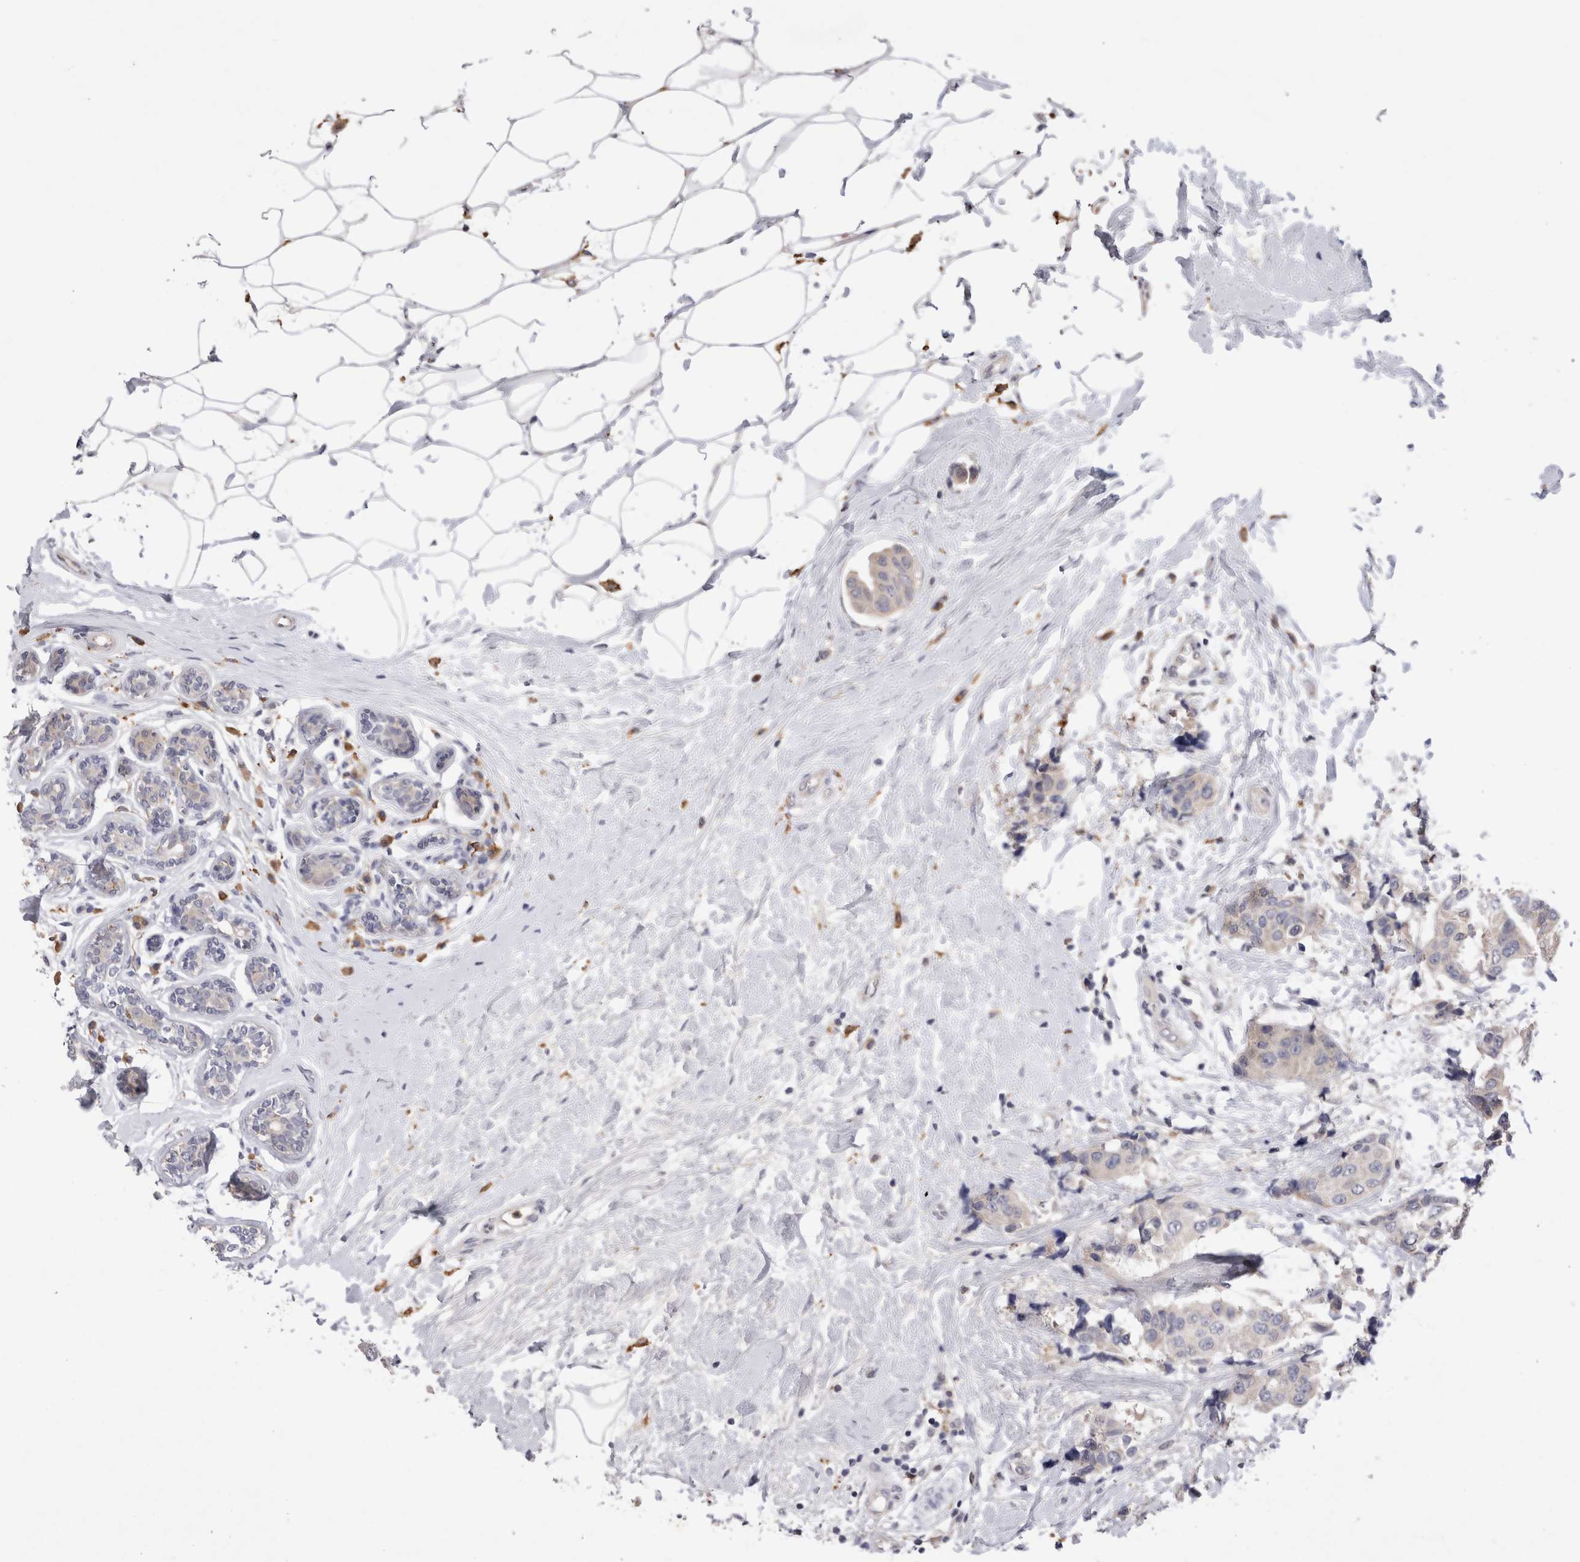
{"staining": {"intensity": "negative", "quantity": "none", "location": "none"}, "tissue": "breast cancer", "cell_type": "Tumor cells", "image_type": "cancer", "snomed": [{"axis": "morphology", "description": "Normal tissue, NOS"}, {"axis": "morphology", "description": "Duct carcinoma"}, {"axis": "topography", "description": "Breast"}], "caption": "This is an immunohistochemistry (IHC) micrograph of infiltrating ductal carcinoma (breast). There is no positivity in tumor cells.", "gene": "VSIG4", "patient": {"sex": "female", "age": 39}}